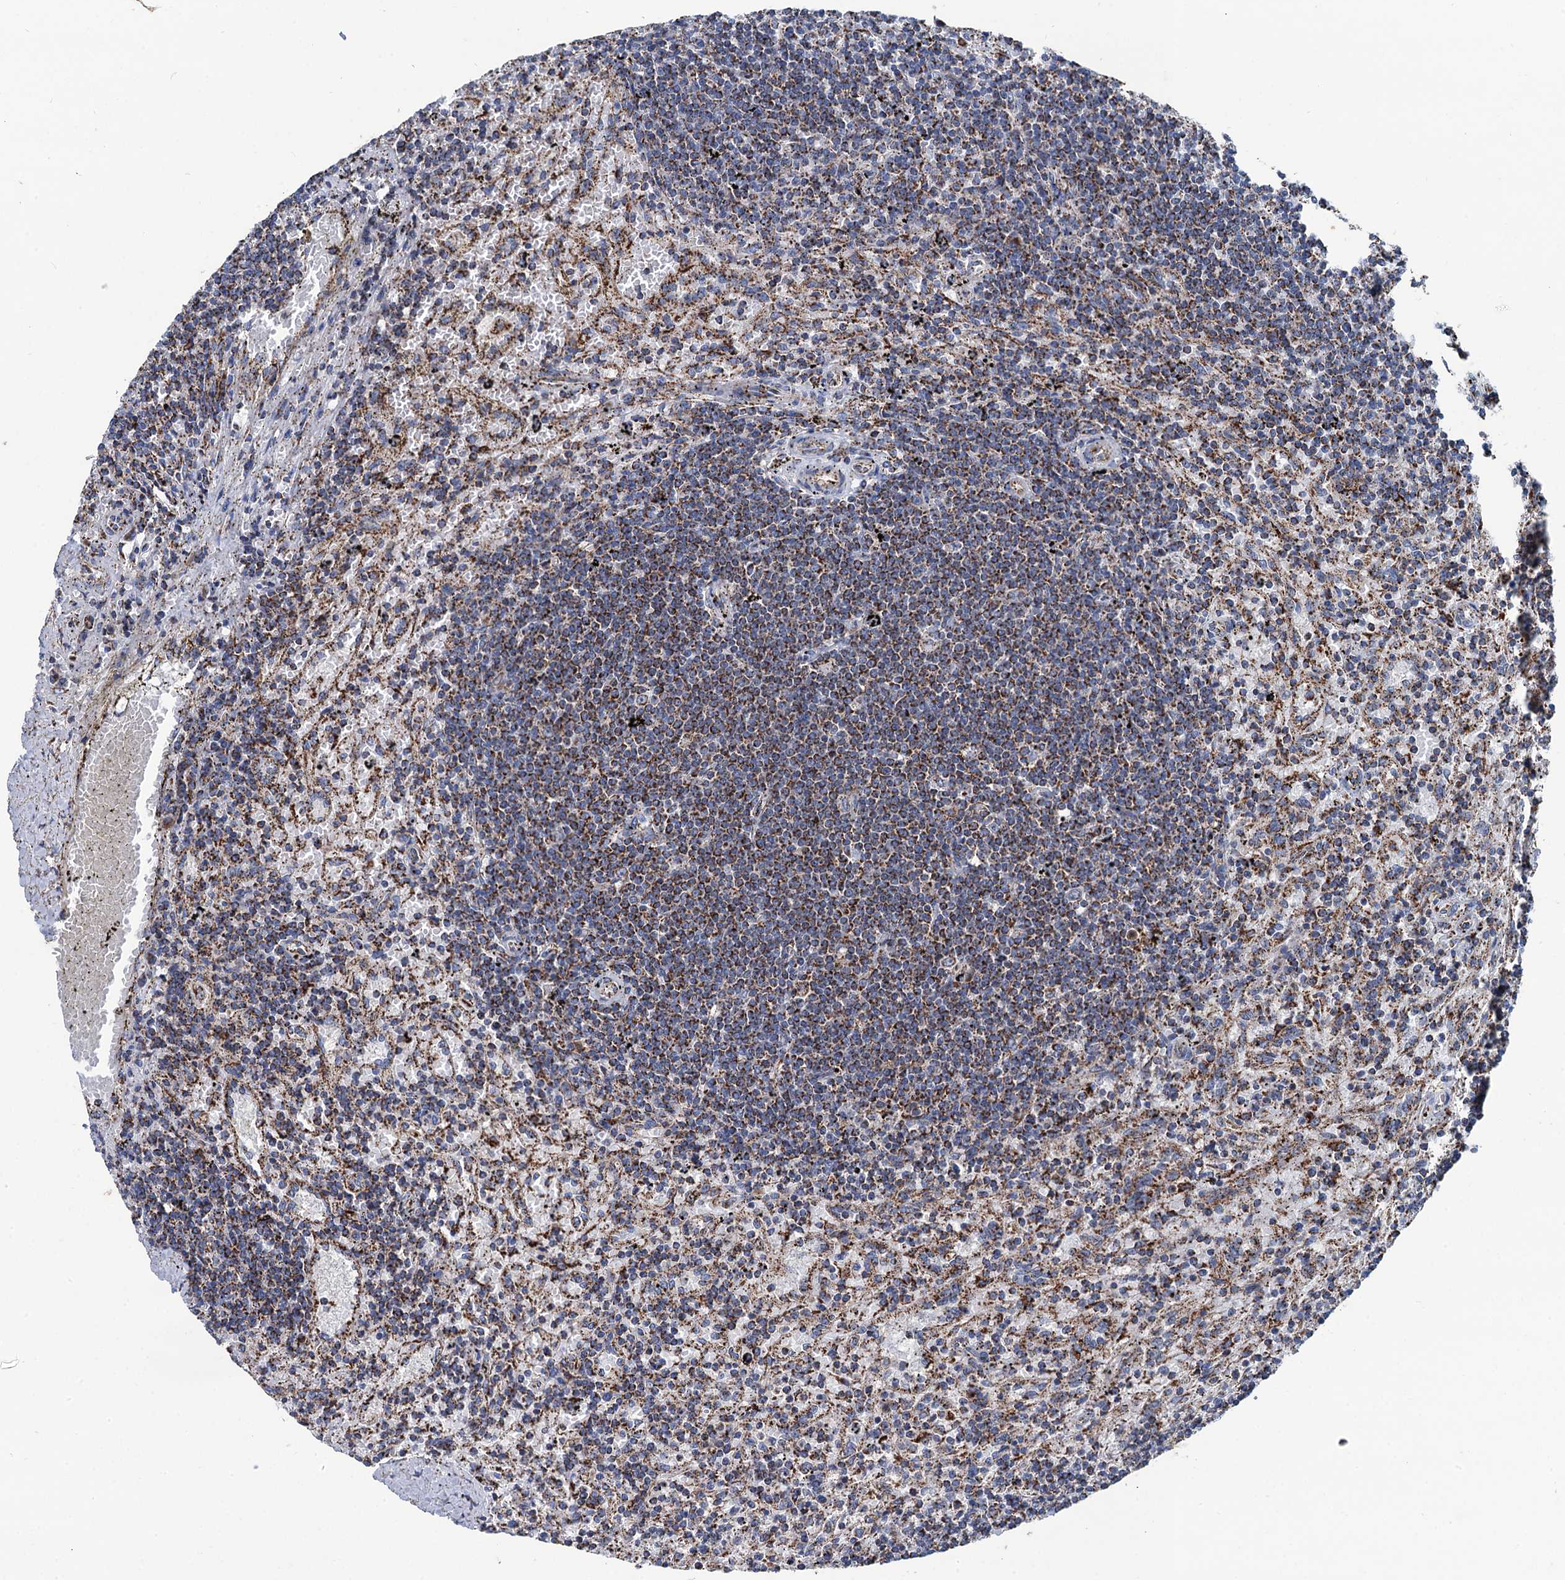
{"staining": {"intensity": "moderate", "quantity": ">75%", "location": "cytoplasmic/membranous"}, "tissue": "lymphoma", "cell_type": "Tumor cells", "image_type": "cancer", "snomed": [{"axis": "morphology", "description": "Malignant lymphoma, non-Hodgkin's type, Low grade"}, {"axis": "topography", "description": "Spleen"}], "caption": "Protein expression analysis of human lymphoma reveals moderate cytoplasmic/membranous expression in about >75% of tumor cells.", "gene": "IVD", "patient": {"sex": "male", "age": 76}}